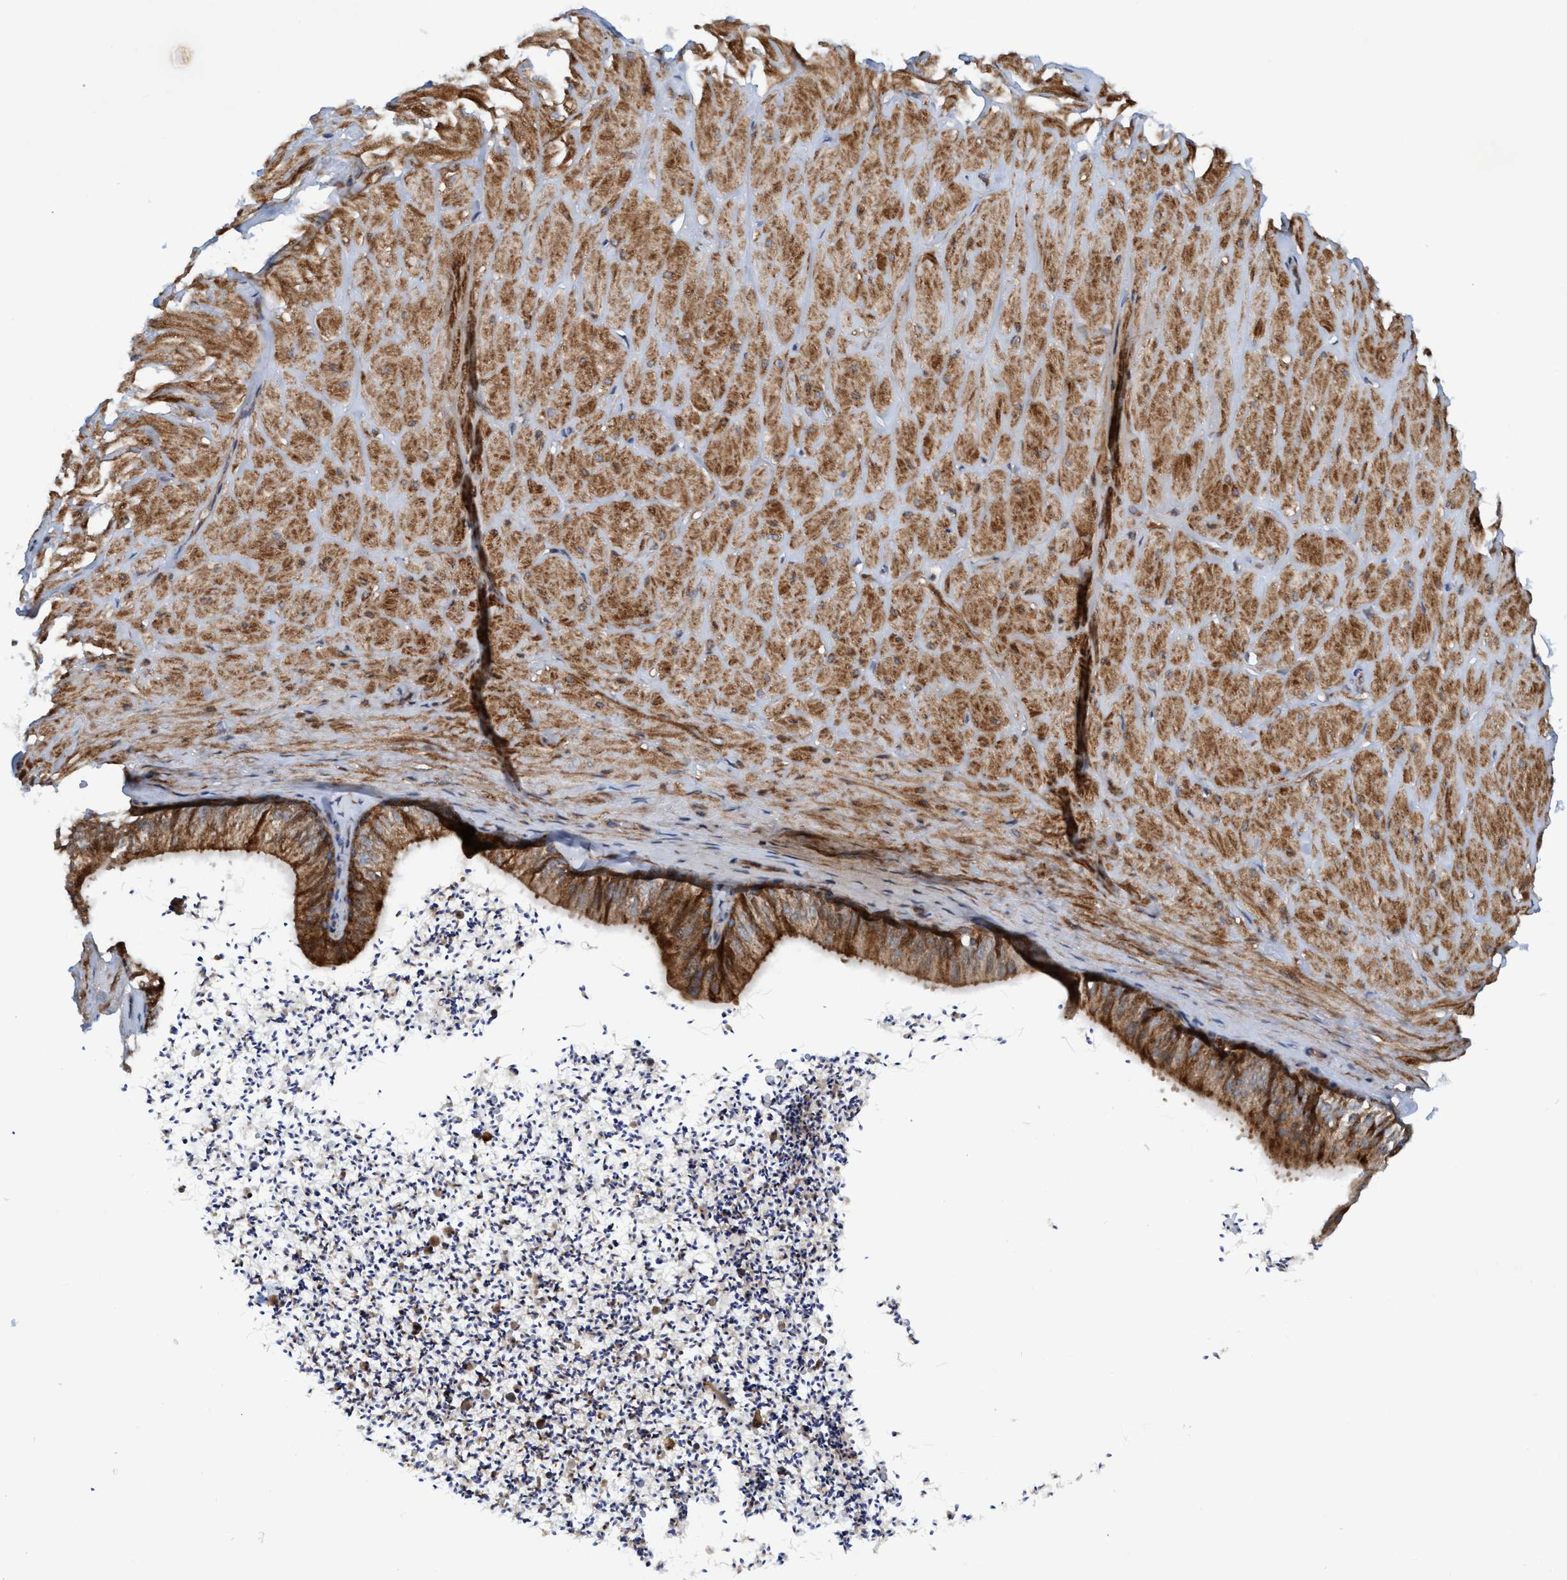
{"staining": {"intensity": "moderate", "quantity": ">75%", "location": "cytoplasmic/membranous"}, "tissue": "adipose tissue", "cell_type": "Adipocytes", "image_type": "normal", "snomed": [{"axis": "morphology", "description": "Normal tissue, NOS"}, {"axis": "topography", "description": "Adipose tissue"}, {"axis": "topography", "description": "Vascular tissue"}, {"axis": "topography", "description": "Peripheral nerve tissue"}], "caption": "Immunohistochemistry (IHC) of unremarkable human adipose tissue exhibits medium levels of moderate cytoplasmic/membranous expression in approximately >75% of adipocytes. The protein is stained brown, and the nuclei are stained in blue (DAB (3,3'-diaminobenzidine) IHC with brightfield microscopy, high magnification).", "gene": "SLC16A3", "patient": {"sex": "male", "age": 25}}